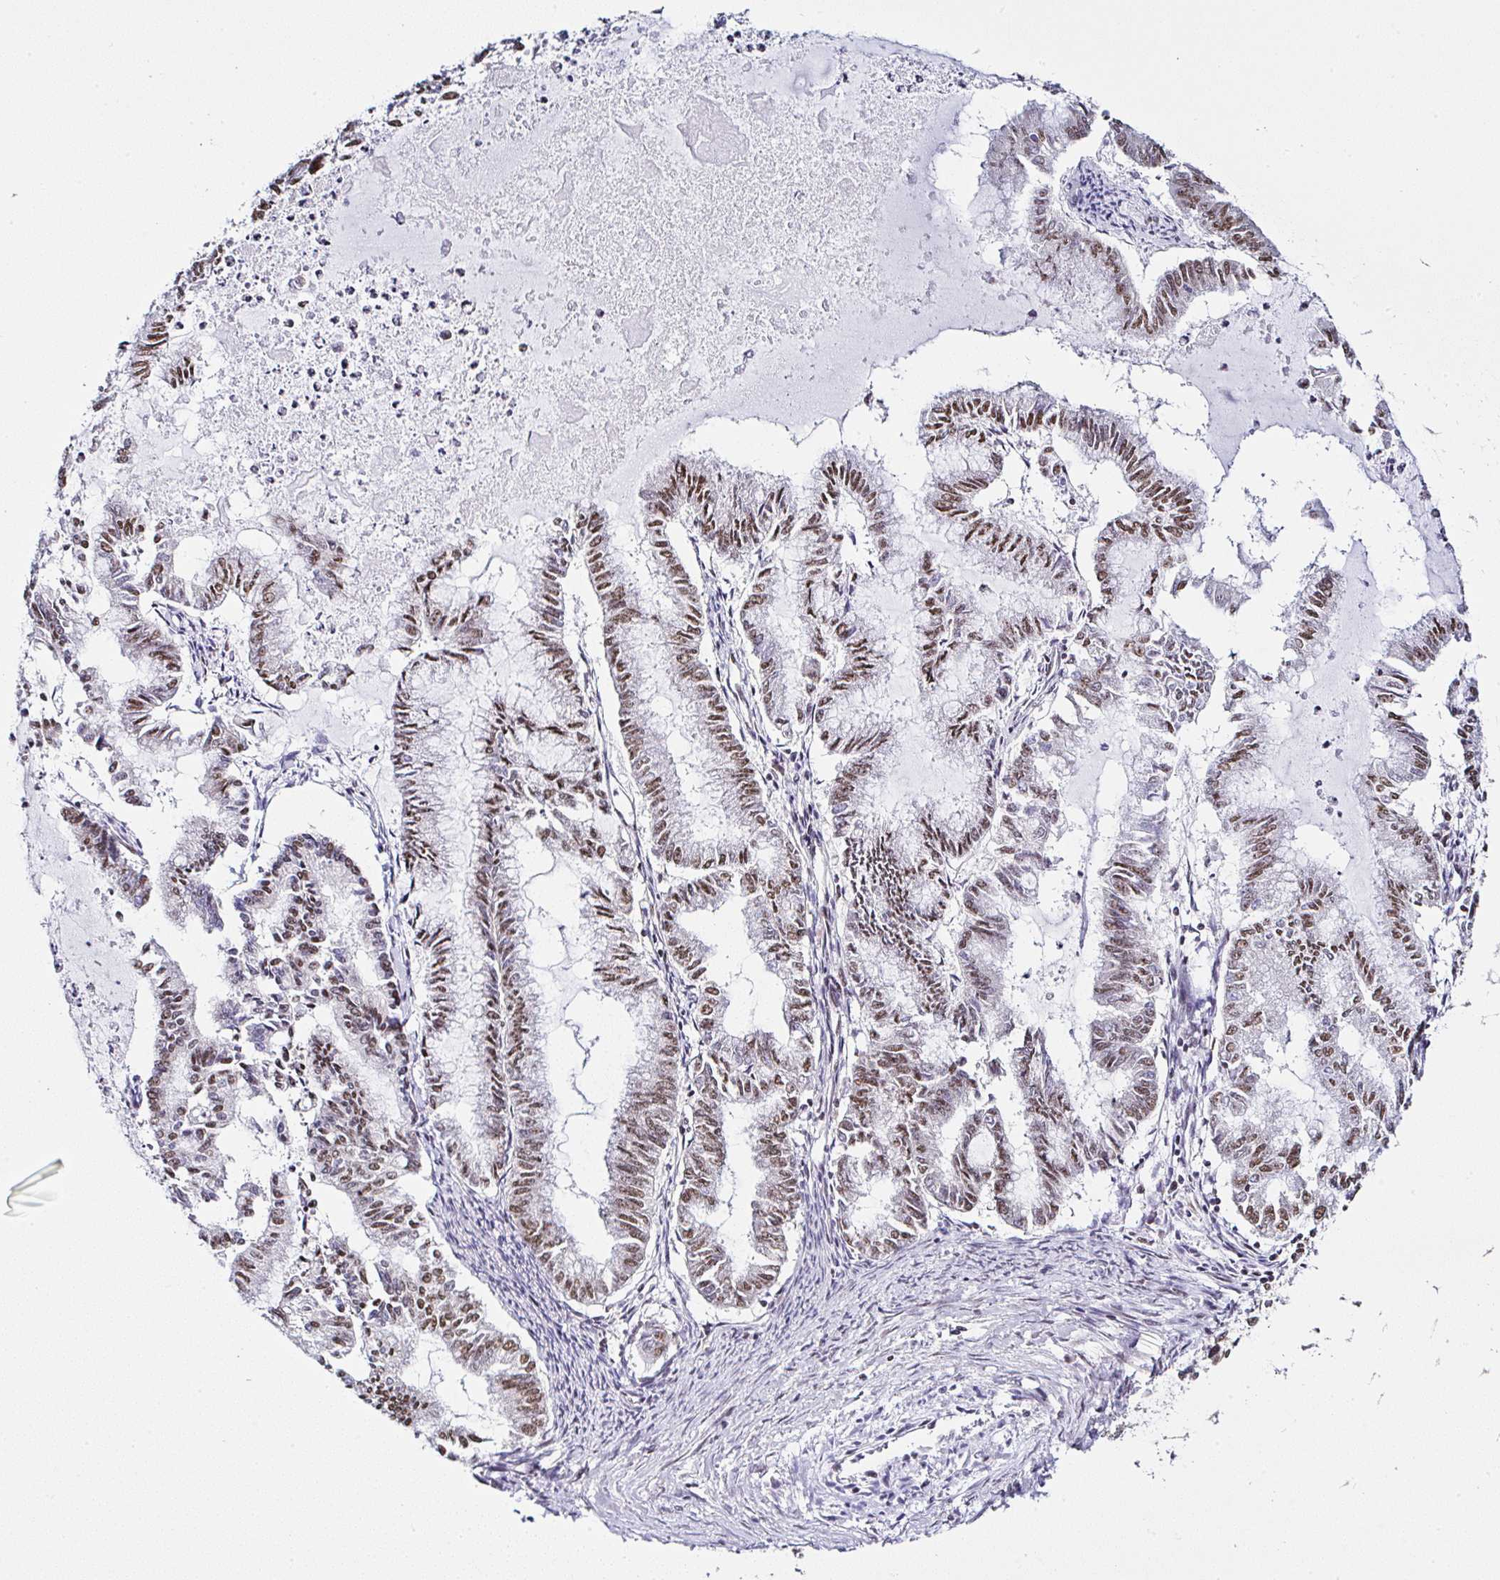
{"staining": {"intensity": "moderate", "quantity": ">75%", "location": "nuclear"}, "tissue": "endometrial cancer", "cell_type": "Tumor cells", "image_type": "cancer", "snomed": [{"axis": "morphology", "description": "Adenocarcinoma, NOS"}, {"axis": "topography", "description": "Endometrium"}], "caption": "IHC of human adenocarcinoma (endometrial) displays medium levels of moderate nuclear staining in about >75% of tumor cells. (brown staining indicates protein expression, while blue staining denotes nuclei).", "gene": "PTPN2", "patient": {"sex": "female", "age": 79}}